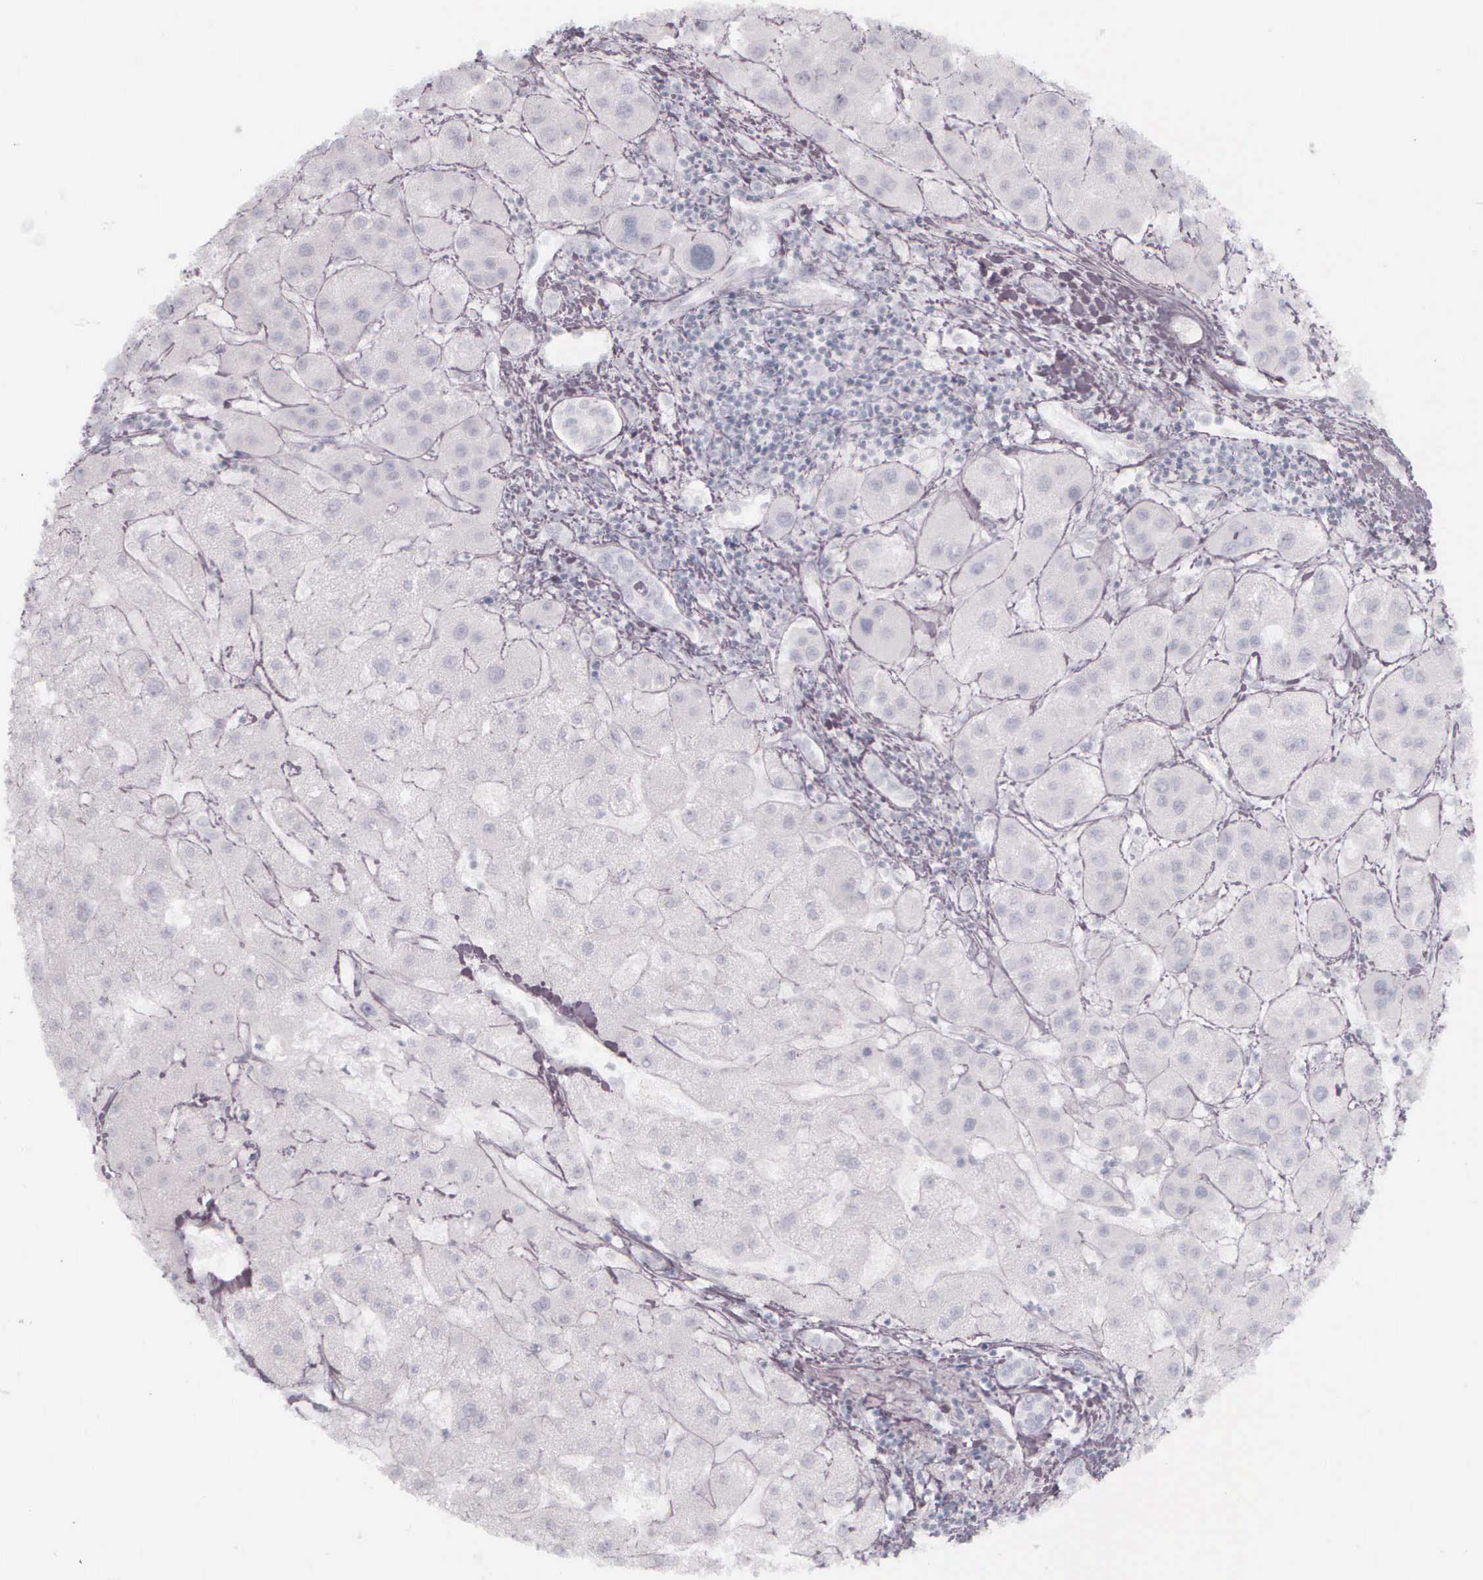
{"staining": {"intensity": "negative", "quantity": "none", "location": "none"}, "tissue": "liver cancer", "cell_type": "Tumor cells", "image_type": "cancer", "snomed": [{"axis": "morphology", "description": "Carcinoma, Hepatocellular, NOS"}, {"axis": "topography", "description": "Liver"}], "caption": "Tumor cells are negative for protein expression in human hepatocellular carcinoma (liver). The staining was performed using DAB to visualize the protein expression in brown, while the nuclei were stained in blue with hematoxylin (Magnification: 20x).", "gene": "KRT14", "patient": {"sex": "female", "age": 85}}